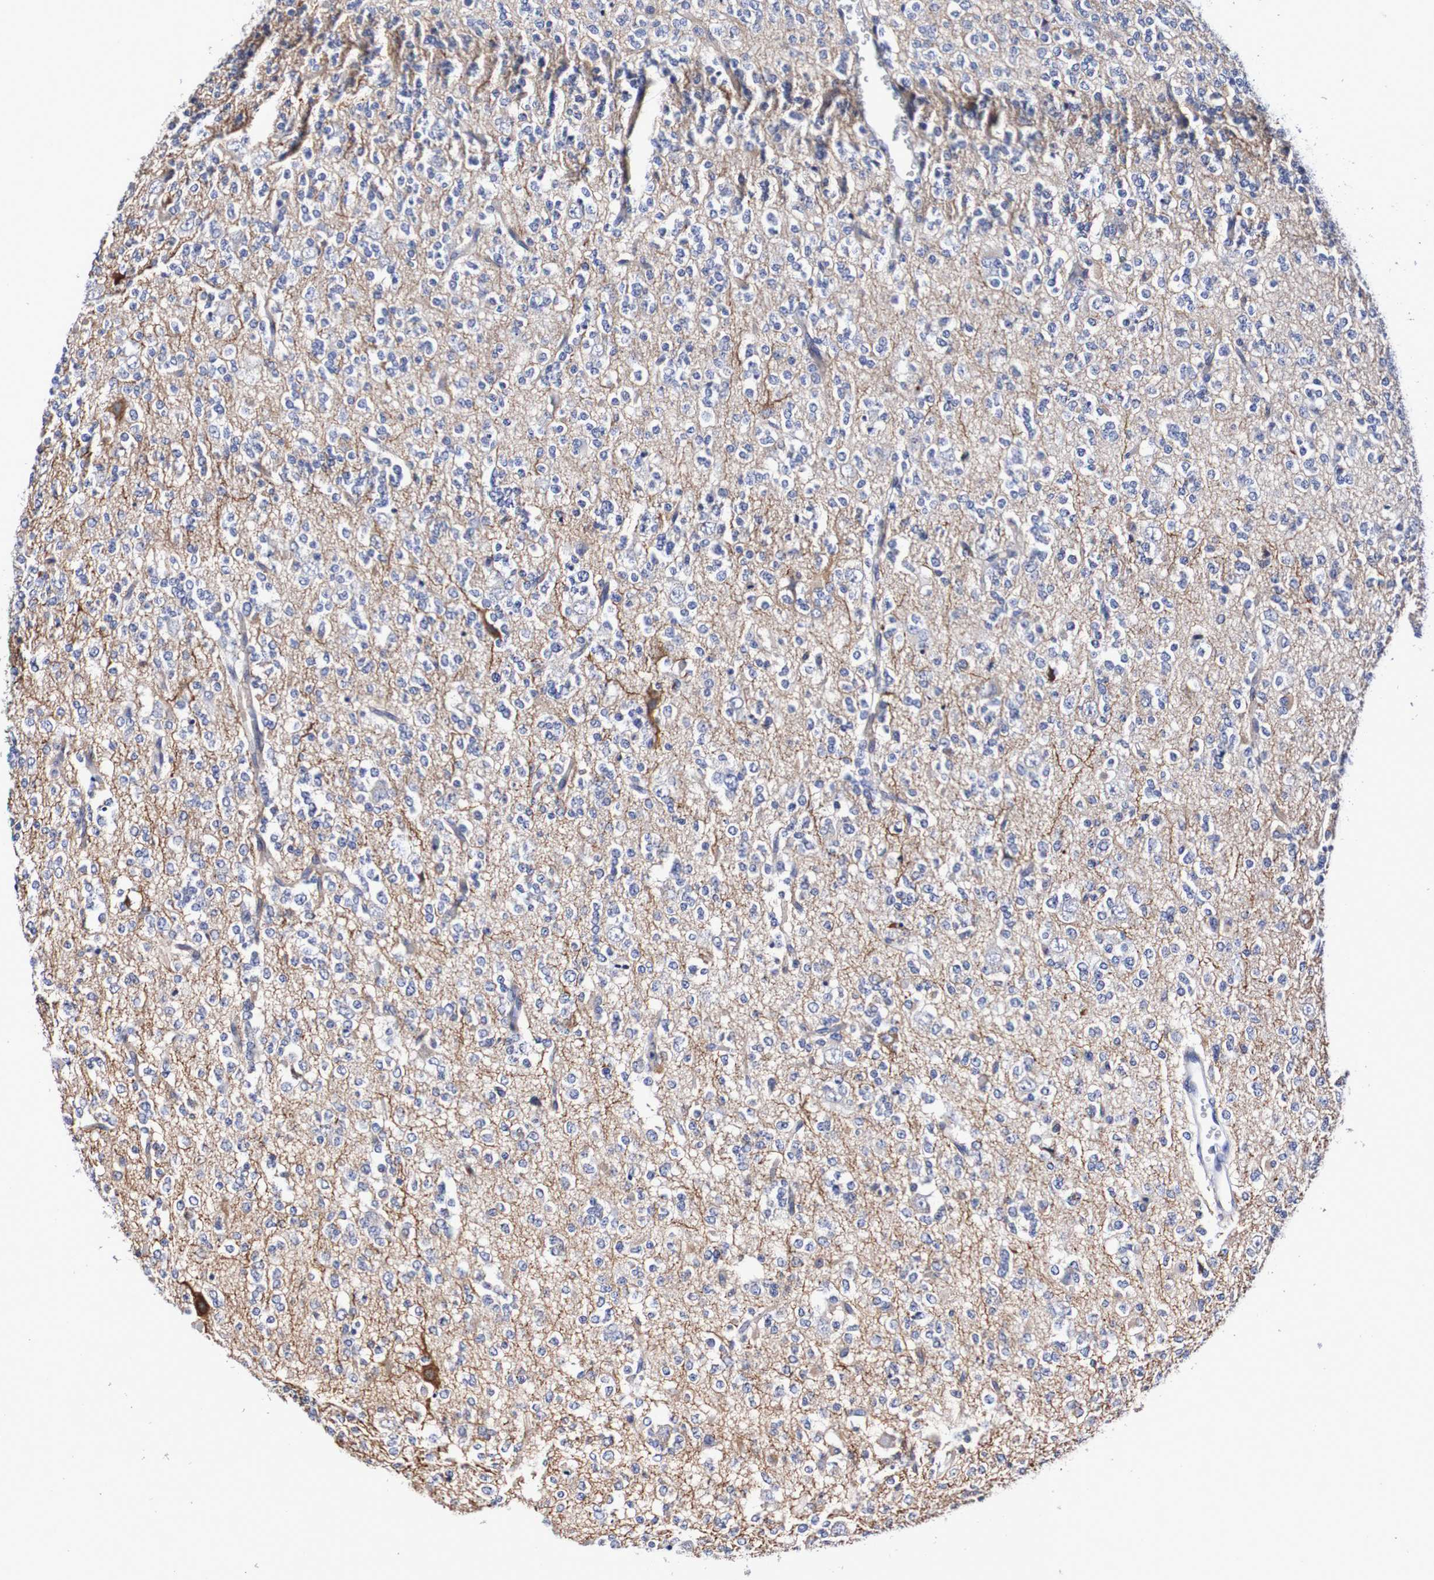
{"staining": {"intensity": "negative", "quantity": "none", "location": "none"}, "tissue": "glioma", "cell_type": "Tumor cells", "image_type": "cancer", "snomed": [{"axis": "morphology", "description": "Glioma, malignant, Low grade"}, {"axis": "topography", "description": "Brain"}], "caption": "Immunohistochemistry (IHC) of malignant glioma (low-grade) reveals no staining in tumor cells.", "gene": "SEZ6", "patient": {"sex": "male", "age": 38}}